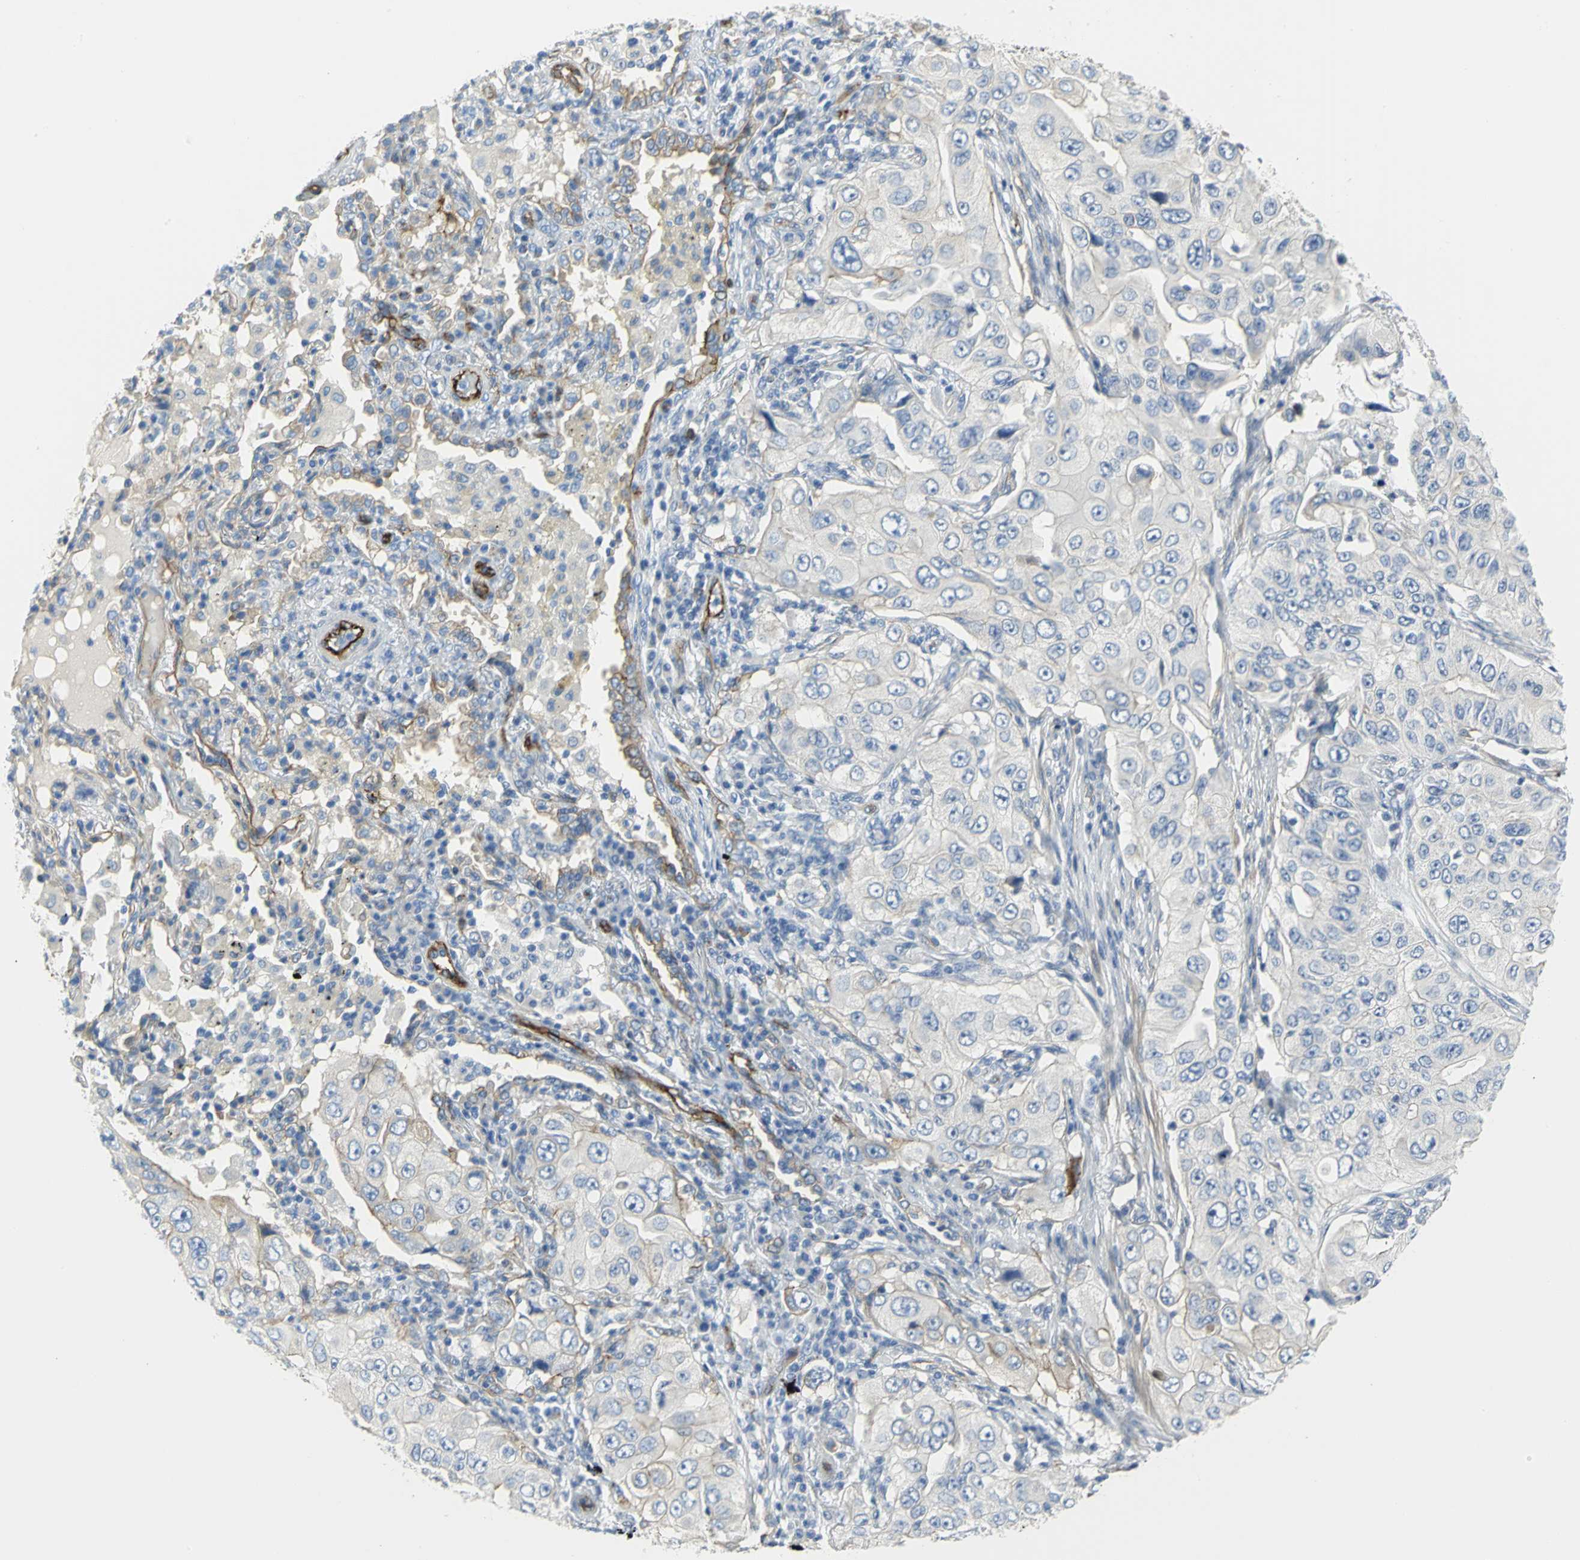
{"staining": {"intensity": "weak", "quantity": "<25%", "location": "cytoplasmic/membranous"}, "tissue": "lung cancer", "cell_type": "Tumor cells", "image_type": "cancer", "snomed": [{"axis": "morphology", "description": "Adenocarcinoma, NOS"}, {"axis": "topography", "description": "Lung"}], "caption": "This is a micrograph of IHC staining of lung cancer (adenocarcinoma), which shows no positivity in tumor cells.", "gene": "FLNB", "patient": {"sex": "male", "age": 84}}